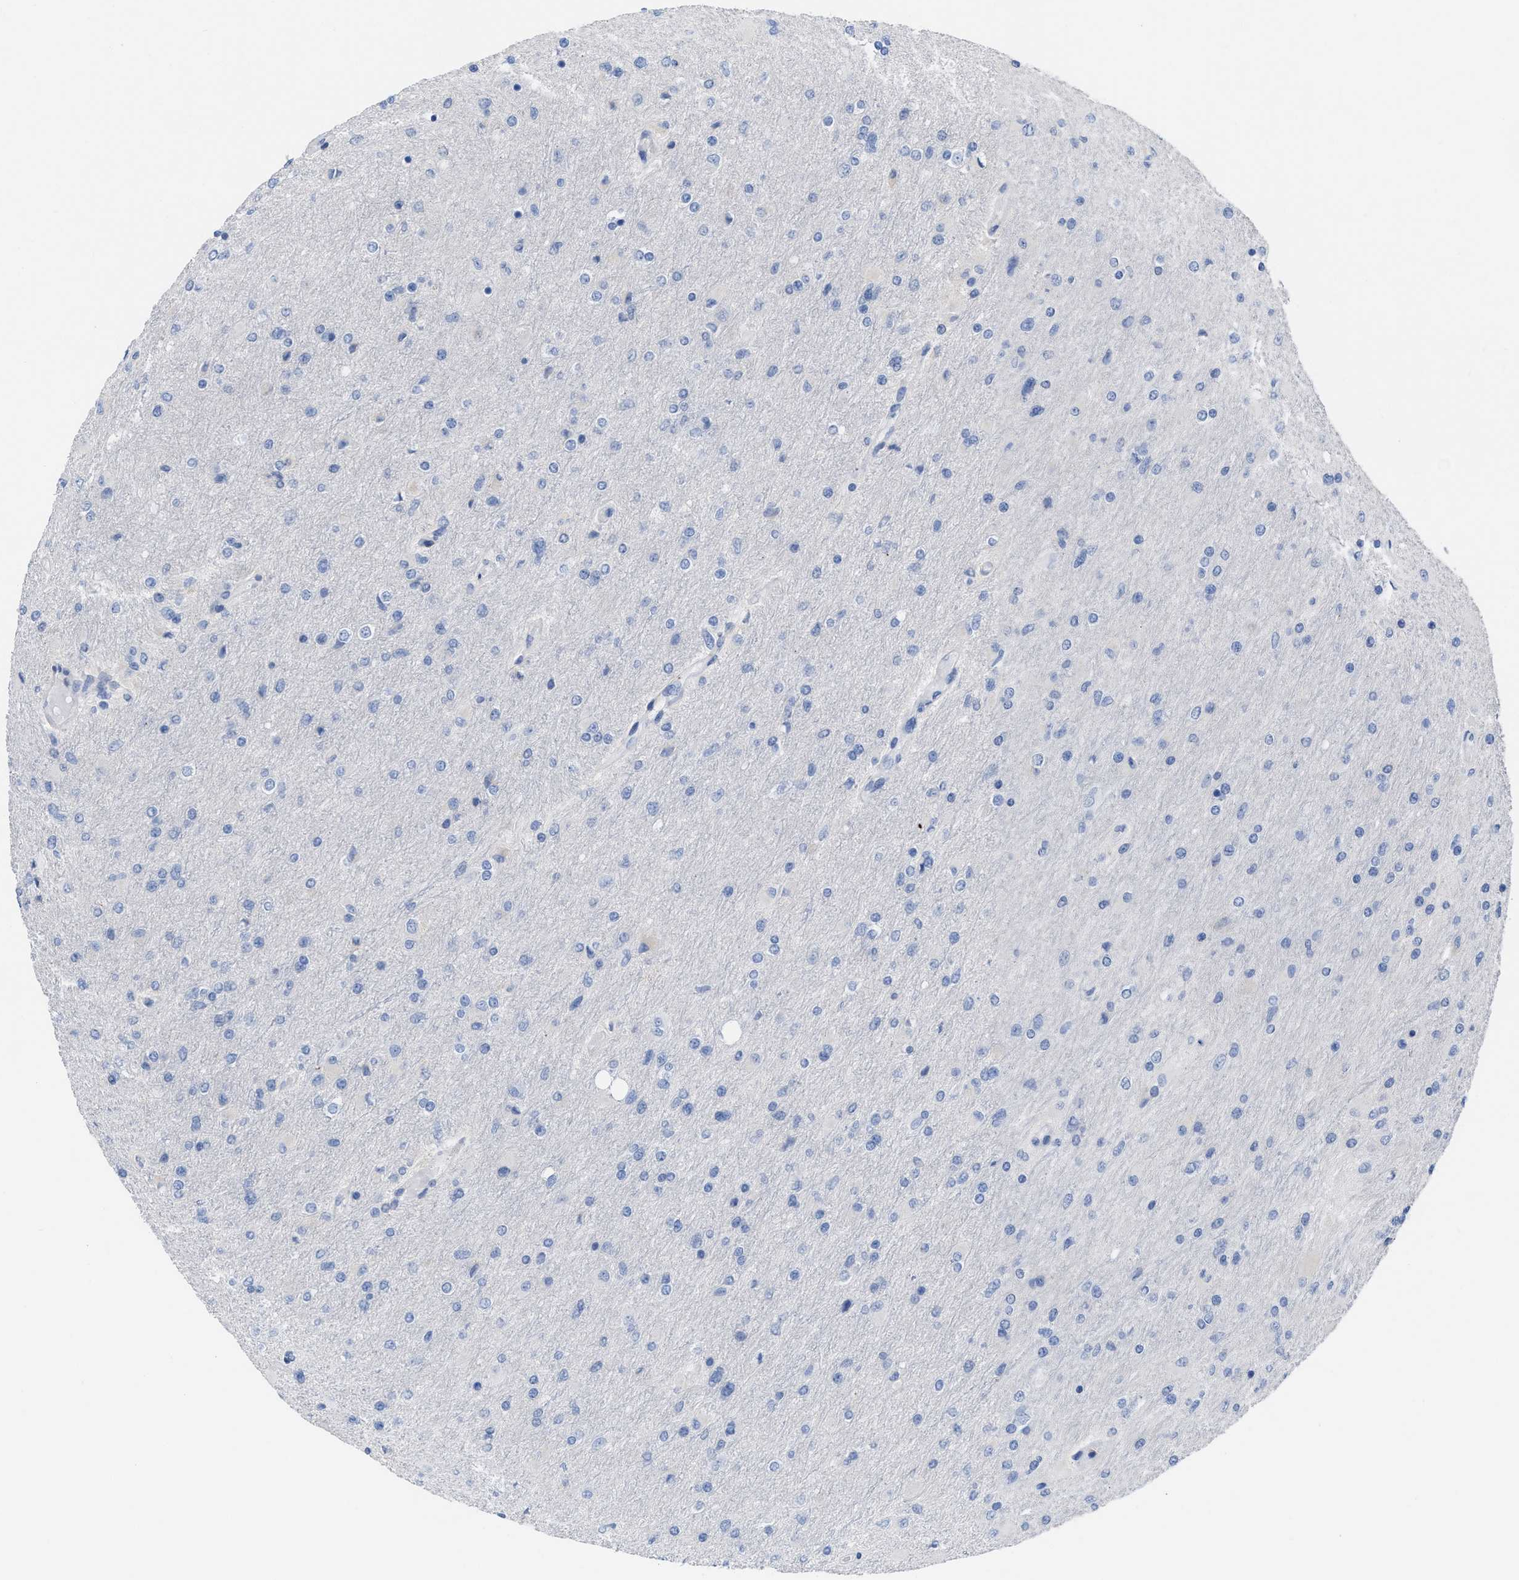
{"staining": {"intensity": "negative", "quantity": "none", "location": "none"}, "tissue": "glioma", "cell_type": "Tumor cells", "image_type": "cancer", "snomed": [{"axis": "morphology", "description": "Glioma, malignant, High grade"}, {"axis": "topography", "description": "Cerebral cortex"}], "caption": "Human malignant high-grade glioma stained for a protein using immunohistochemistry (IHC) displays no positivity in tumor cells.", "gene": "PRMT2", "patient": {"sex": "female", "age": 36}}